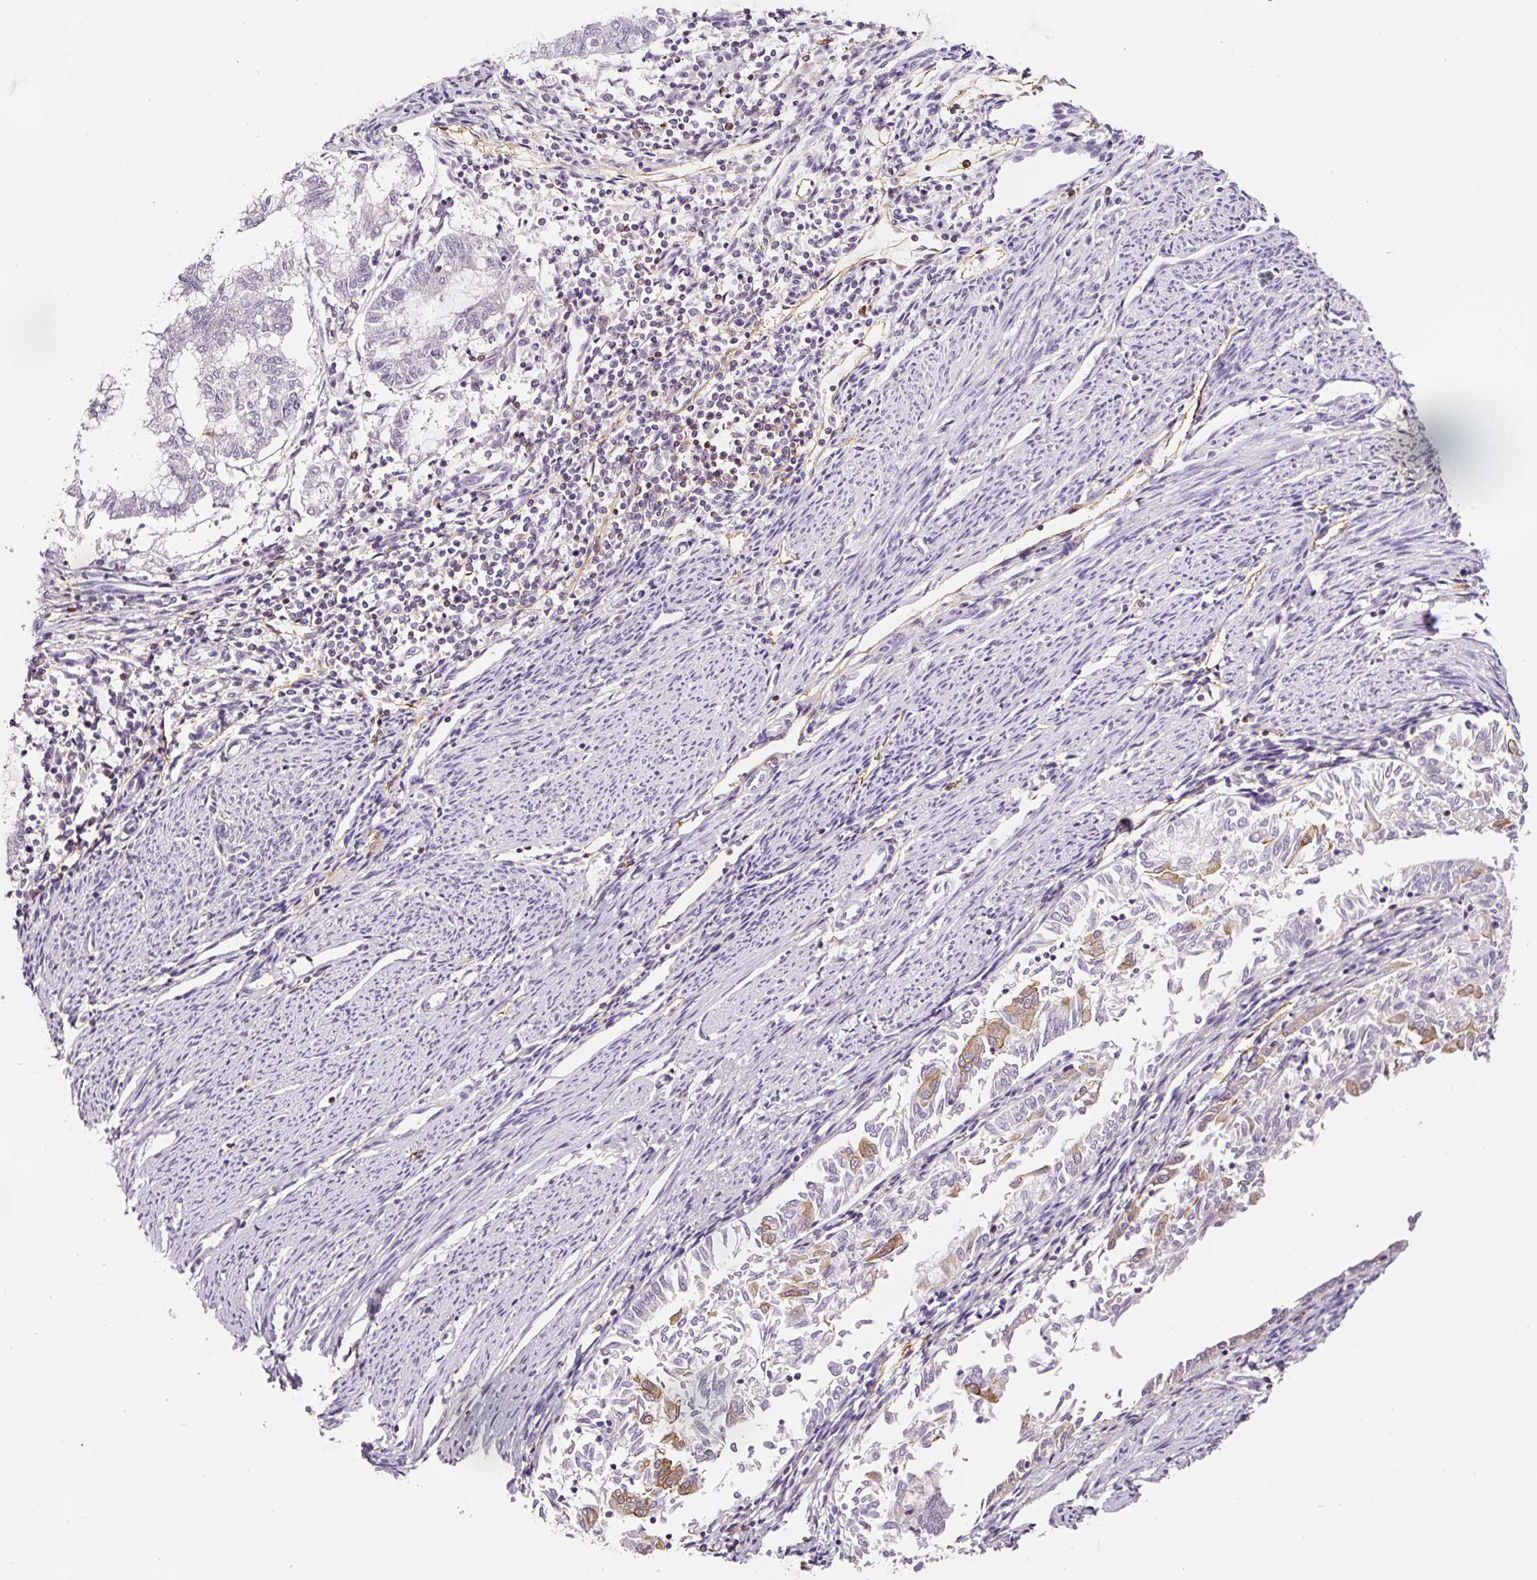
{"staining": {"intensity": "moderate", "quantity": "<25%", "location": "cytoplasmic/membranous"}, "tissue": "endometrial cancer", "cell_type": "Tumor cells", "image_type": "cancer", "snomed": [{"axis": "morphology", "description": "Adenocarcinoma, NOS"}, {"axis": "topography", "description": "Endometrium"}], "caption": "Immunohistochemistry (IHC) image of adenocarcinoma (endometrial) stained for a protein (brown), which exhibits low levels of moderate cytoplasmic/membranous positivity in about <25% of tumor cells.", "gene": "ADD3", "patient": {"sex": "female", "age": 79}}